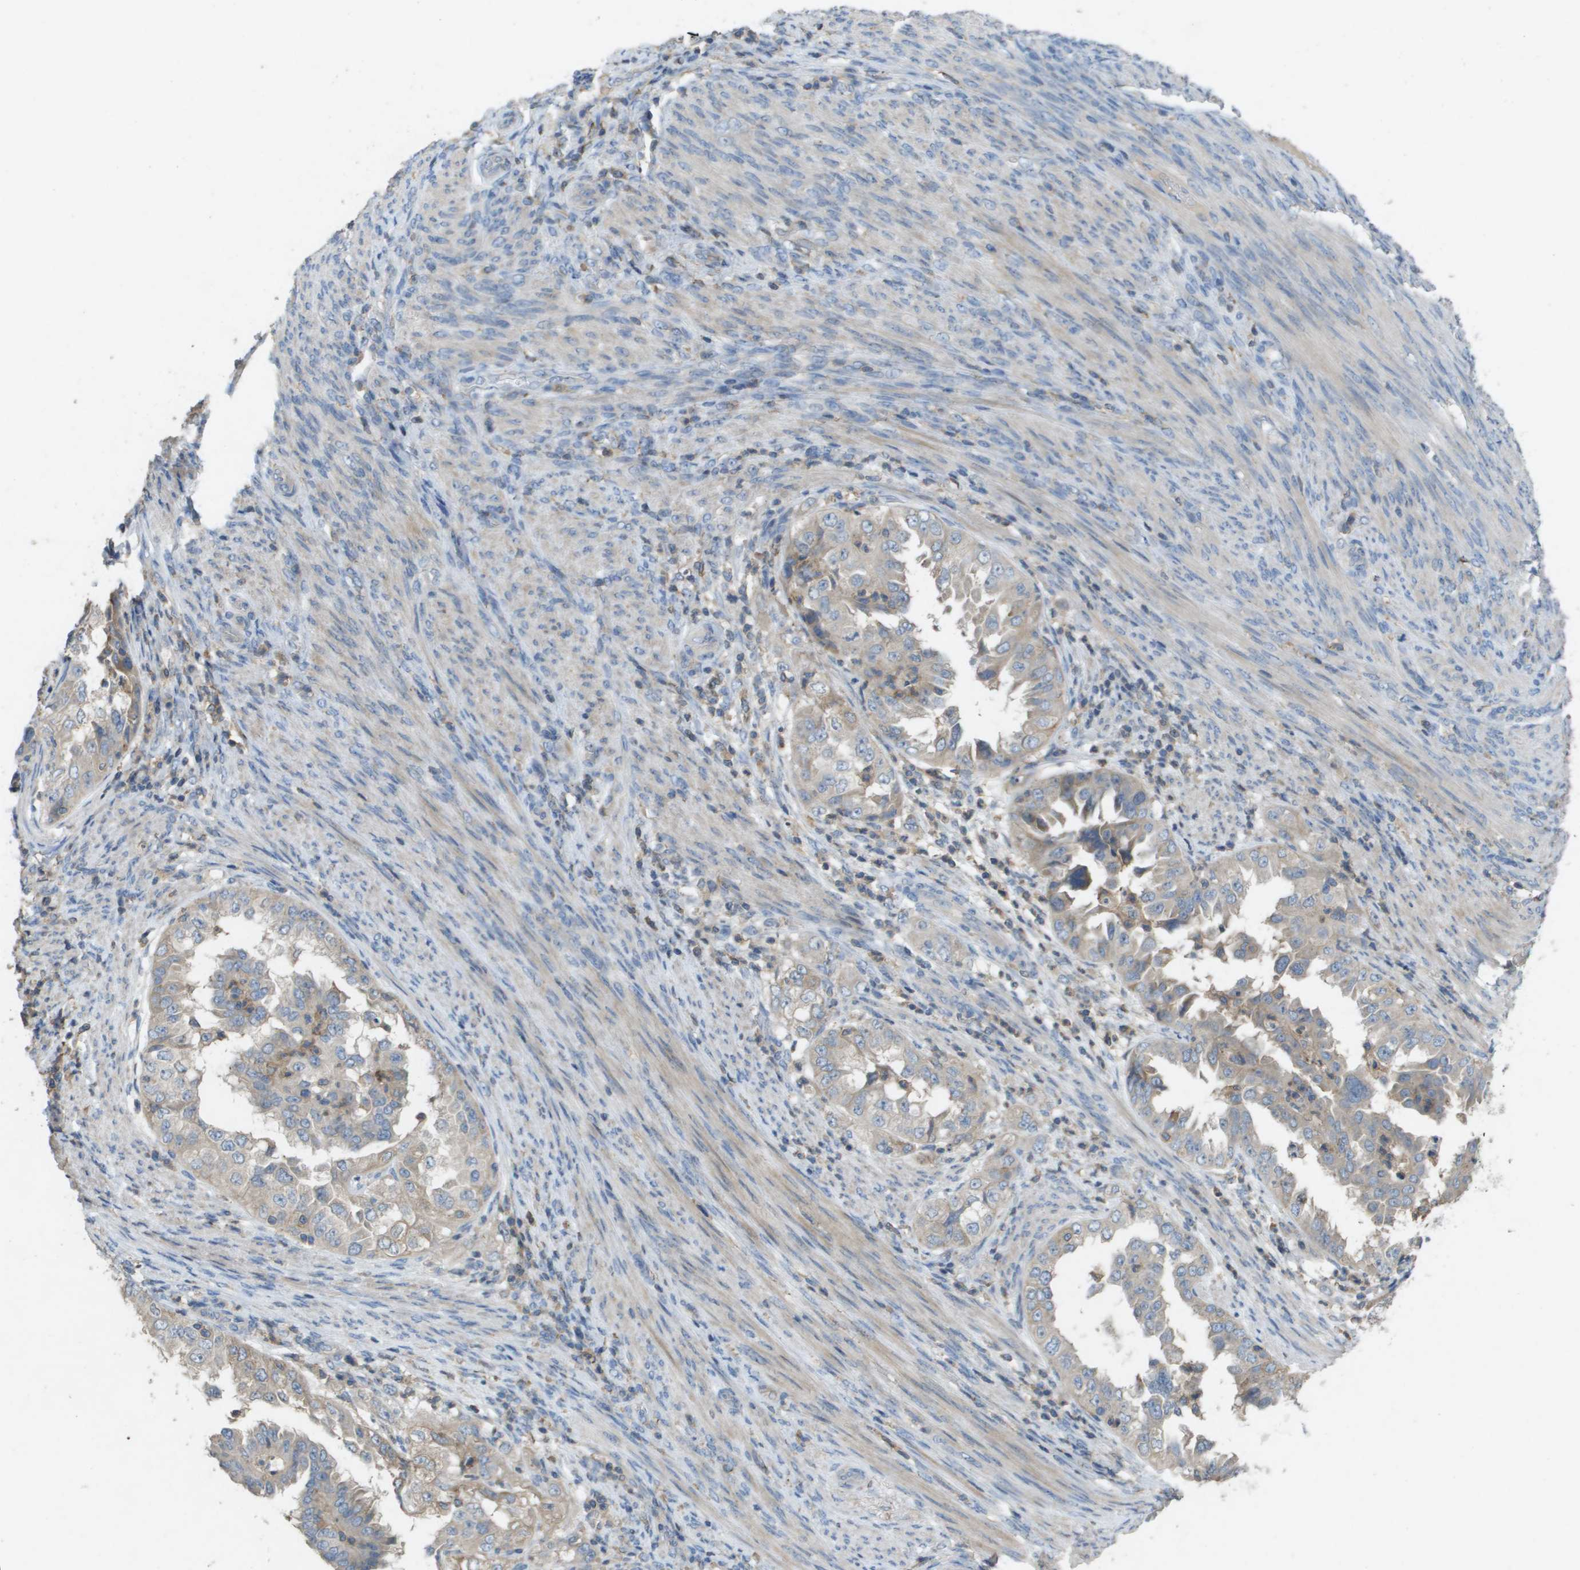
{"staining": {"intensity": "weak", "quantity": "<25%", "location": "cytoplasmic/membranous"}, "tissue": "endometrial cancer", "cell_type": "Tumor cells", "image_type": "cancer", "snomed": [{"axis": "morphology", "description": "Adenocarcinoma, NOS"}, {"axis": "topography", "description": "Endometrium"}], "caption": "Immunohistochemistry of endometrial adenocarcinoma displays no expression in tumor cells.", "gene": "CLCA4", "patient": {"sex": "female", "age": 85}}